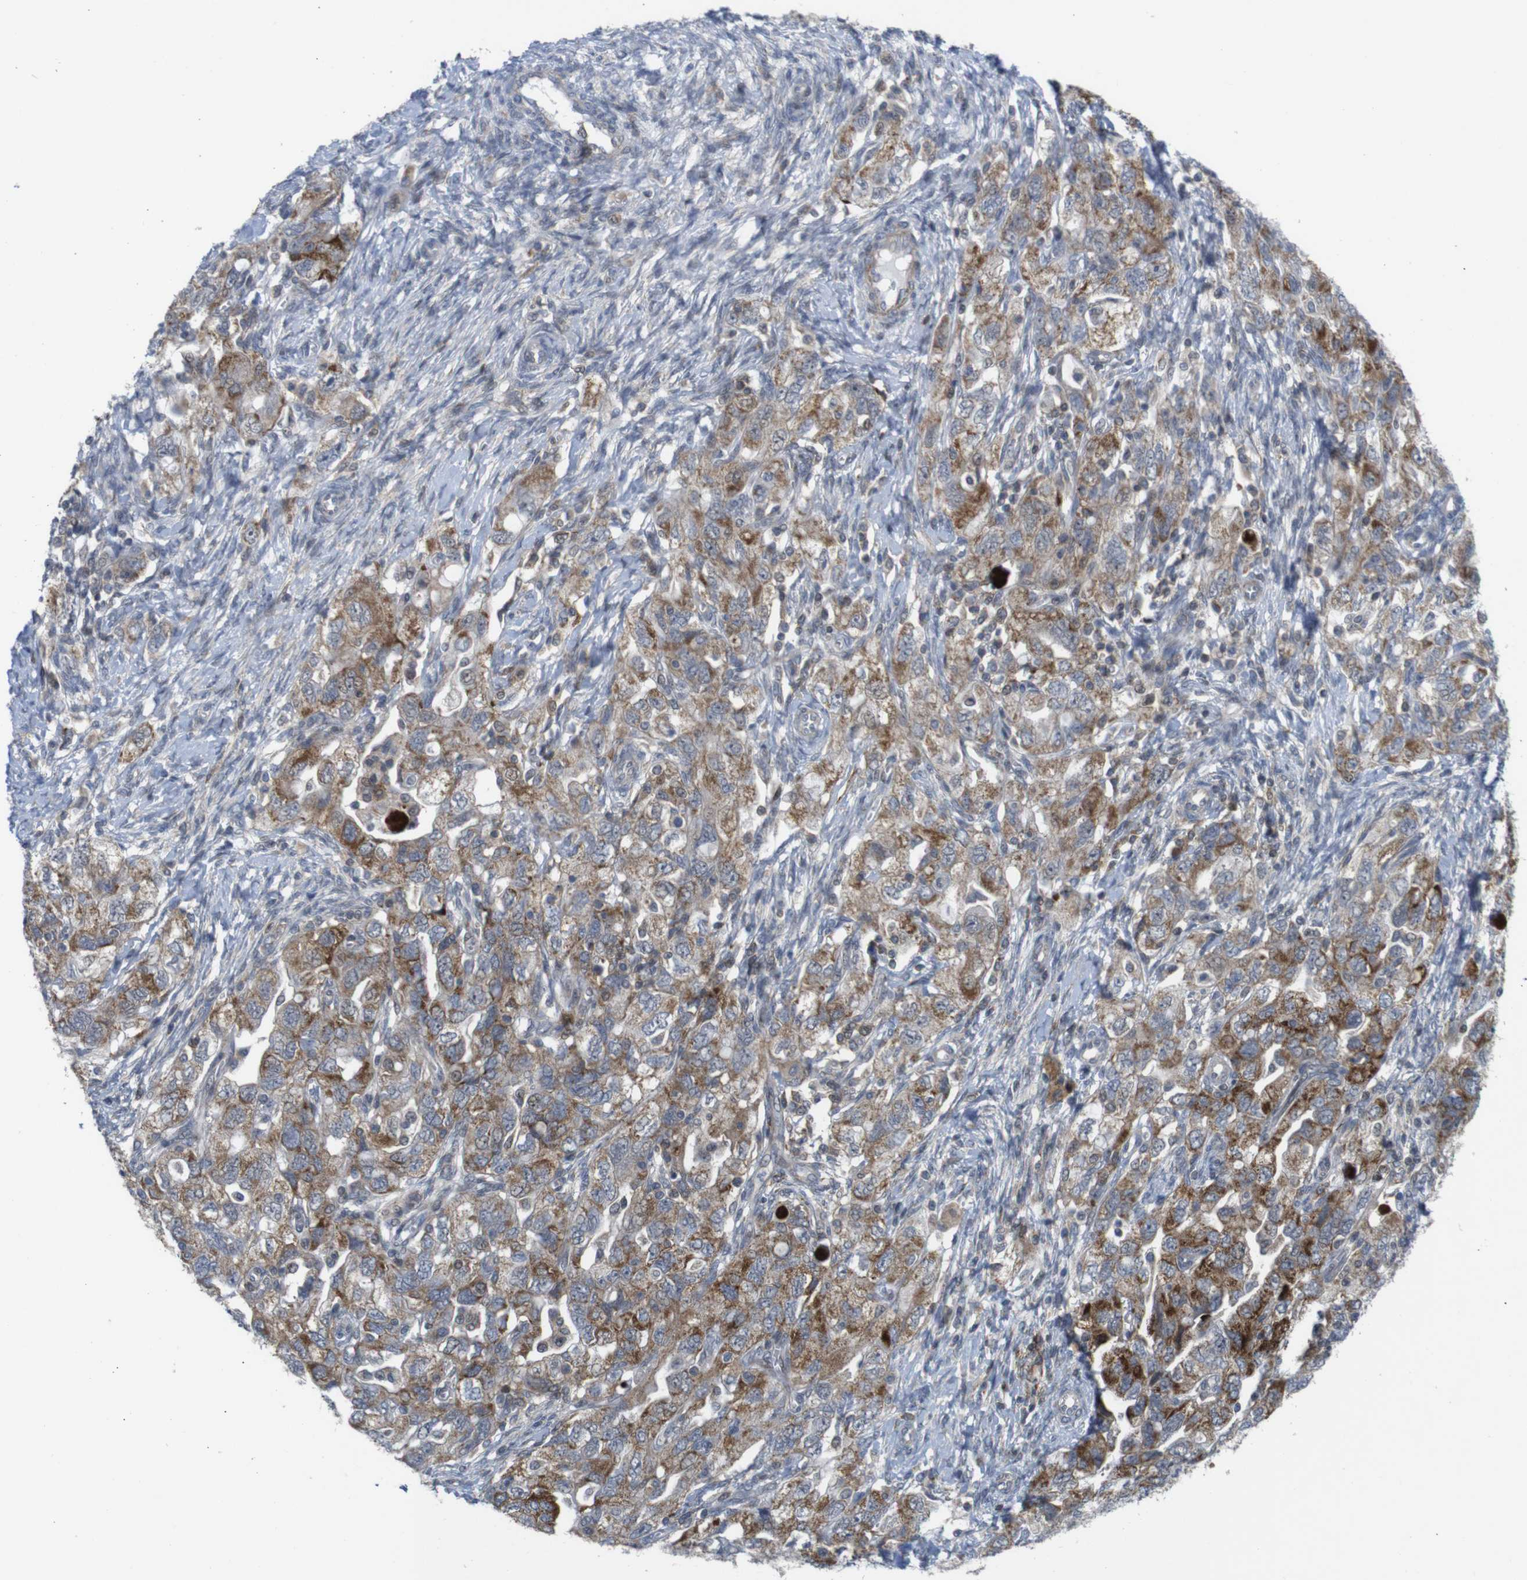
{"staining": {"intensity": "moderate", "quantity": ">75%", "location": "cytoplasmic/membranous"}, "tissue": "ovarian cancer", "cell_type": "Tumor cells", "image_type": "cancer", "snomed": [{"axis": "morphology", "description": "Carcinoma, NOS"}, {"axis": "morphology", "description": "Cystadenocarcinoma, serous, NOS"}, {"axis": "topography", "description": "Ovary"}], "caption": "Immunohistochemistry histopathology image of neoplastic tissue: ovarian cancer stained using IHC exhibits medium levels of moderate protein expression localized specifically in the cytoplasmic/membranous of tumor cells, appearing as a cytoplasmic/membranous brown color.", "gene": "ATP7B", "patient": {"sex": "female", "age": 69}}